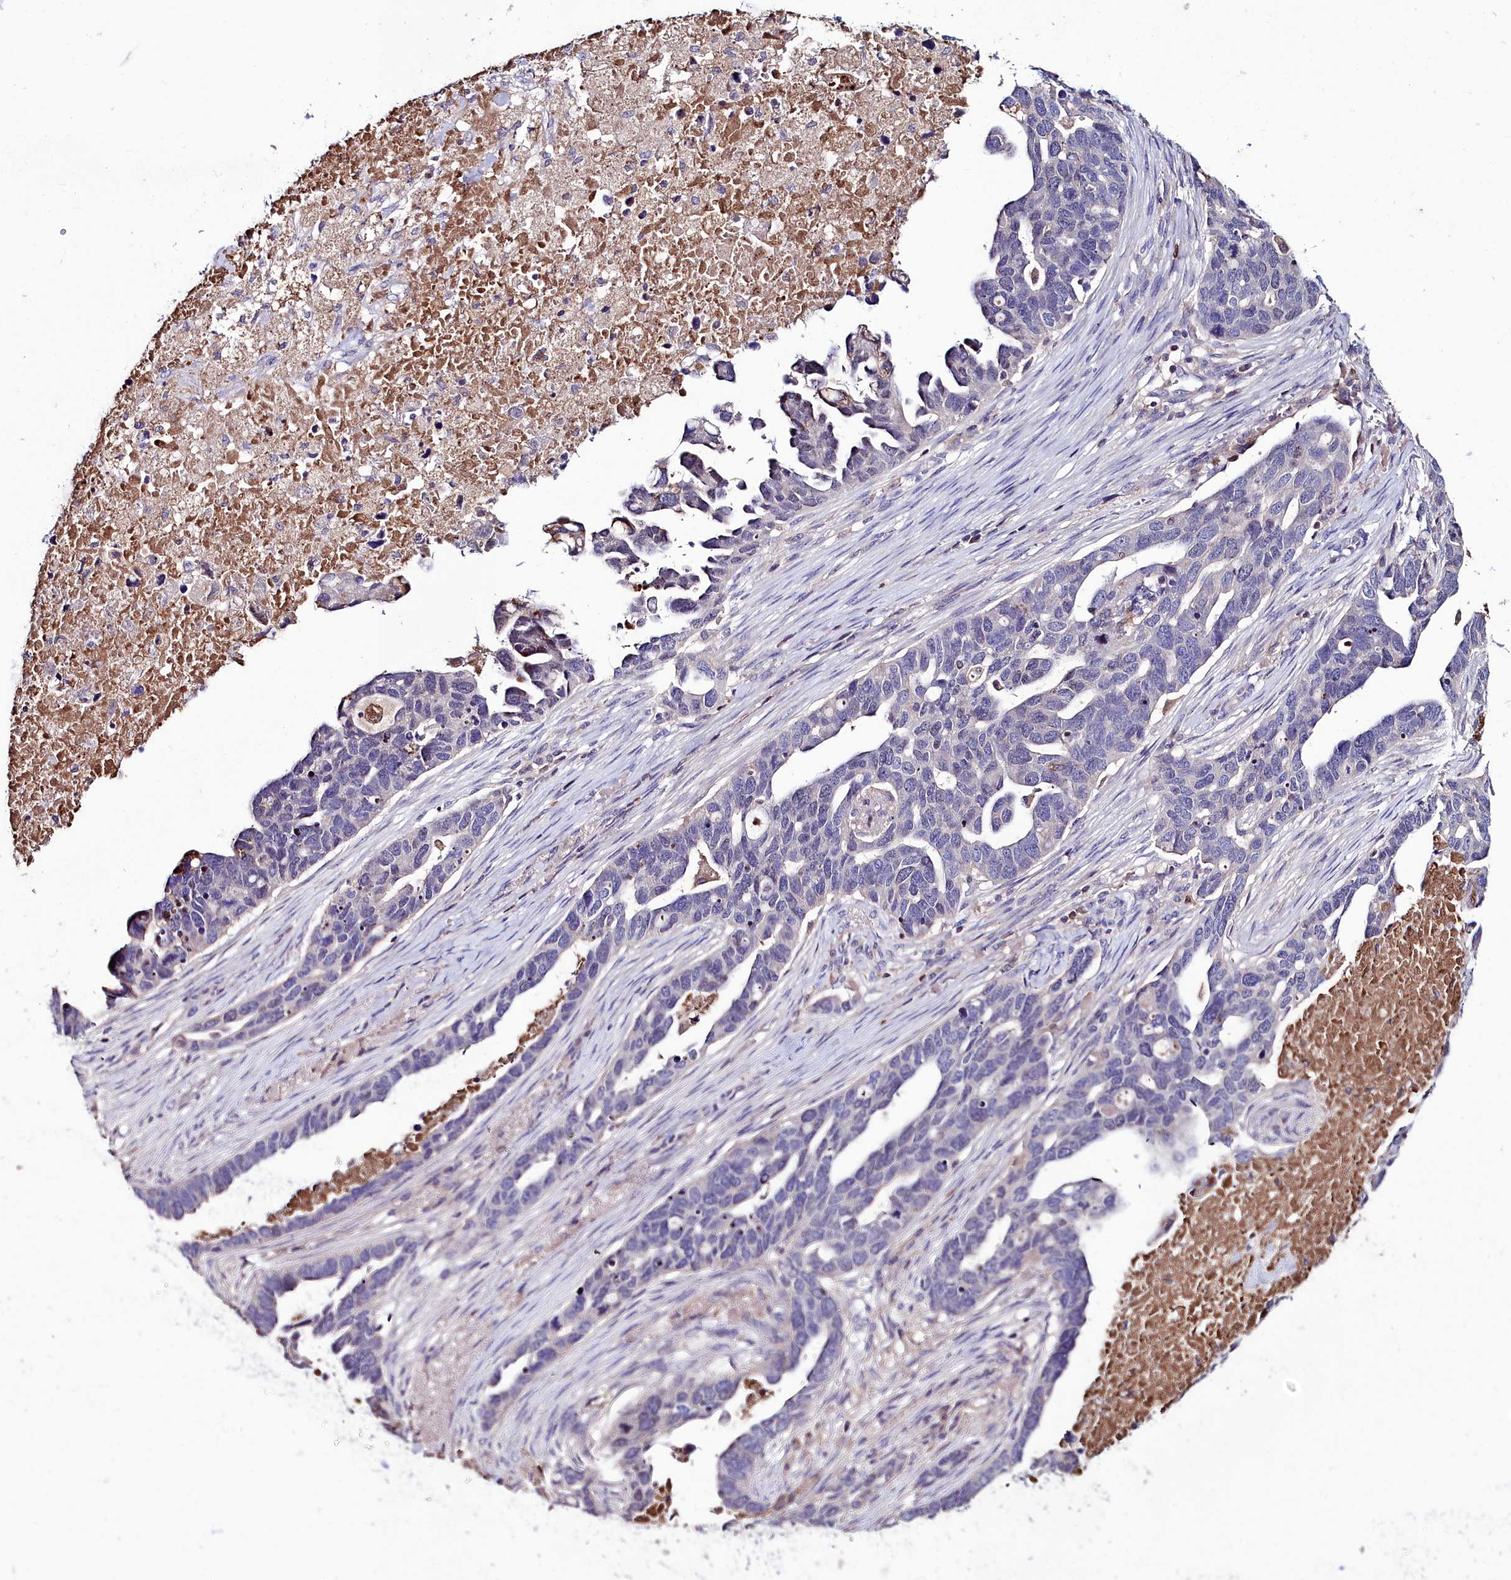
{"staining": {"intensity": "negative", "quantity": "none", "location": "none"}, "tissue": "ovarian cancer", "cell_type": "Tumor cells", "image_type": "cancer", "snomed": [{"axis": "morphology", "description": "Cystadenocarcinoma, serous, NOS"}, {"axis": "topography", "description": "Ovary"}], "caption": "IHC of serous cystadenocarcinoma (ovarian) displays no staining in tumor cells.", "gene": "AMBRA1", "patient": {"sex": "female", "age": 54}}